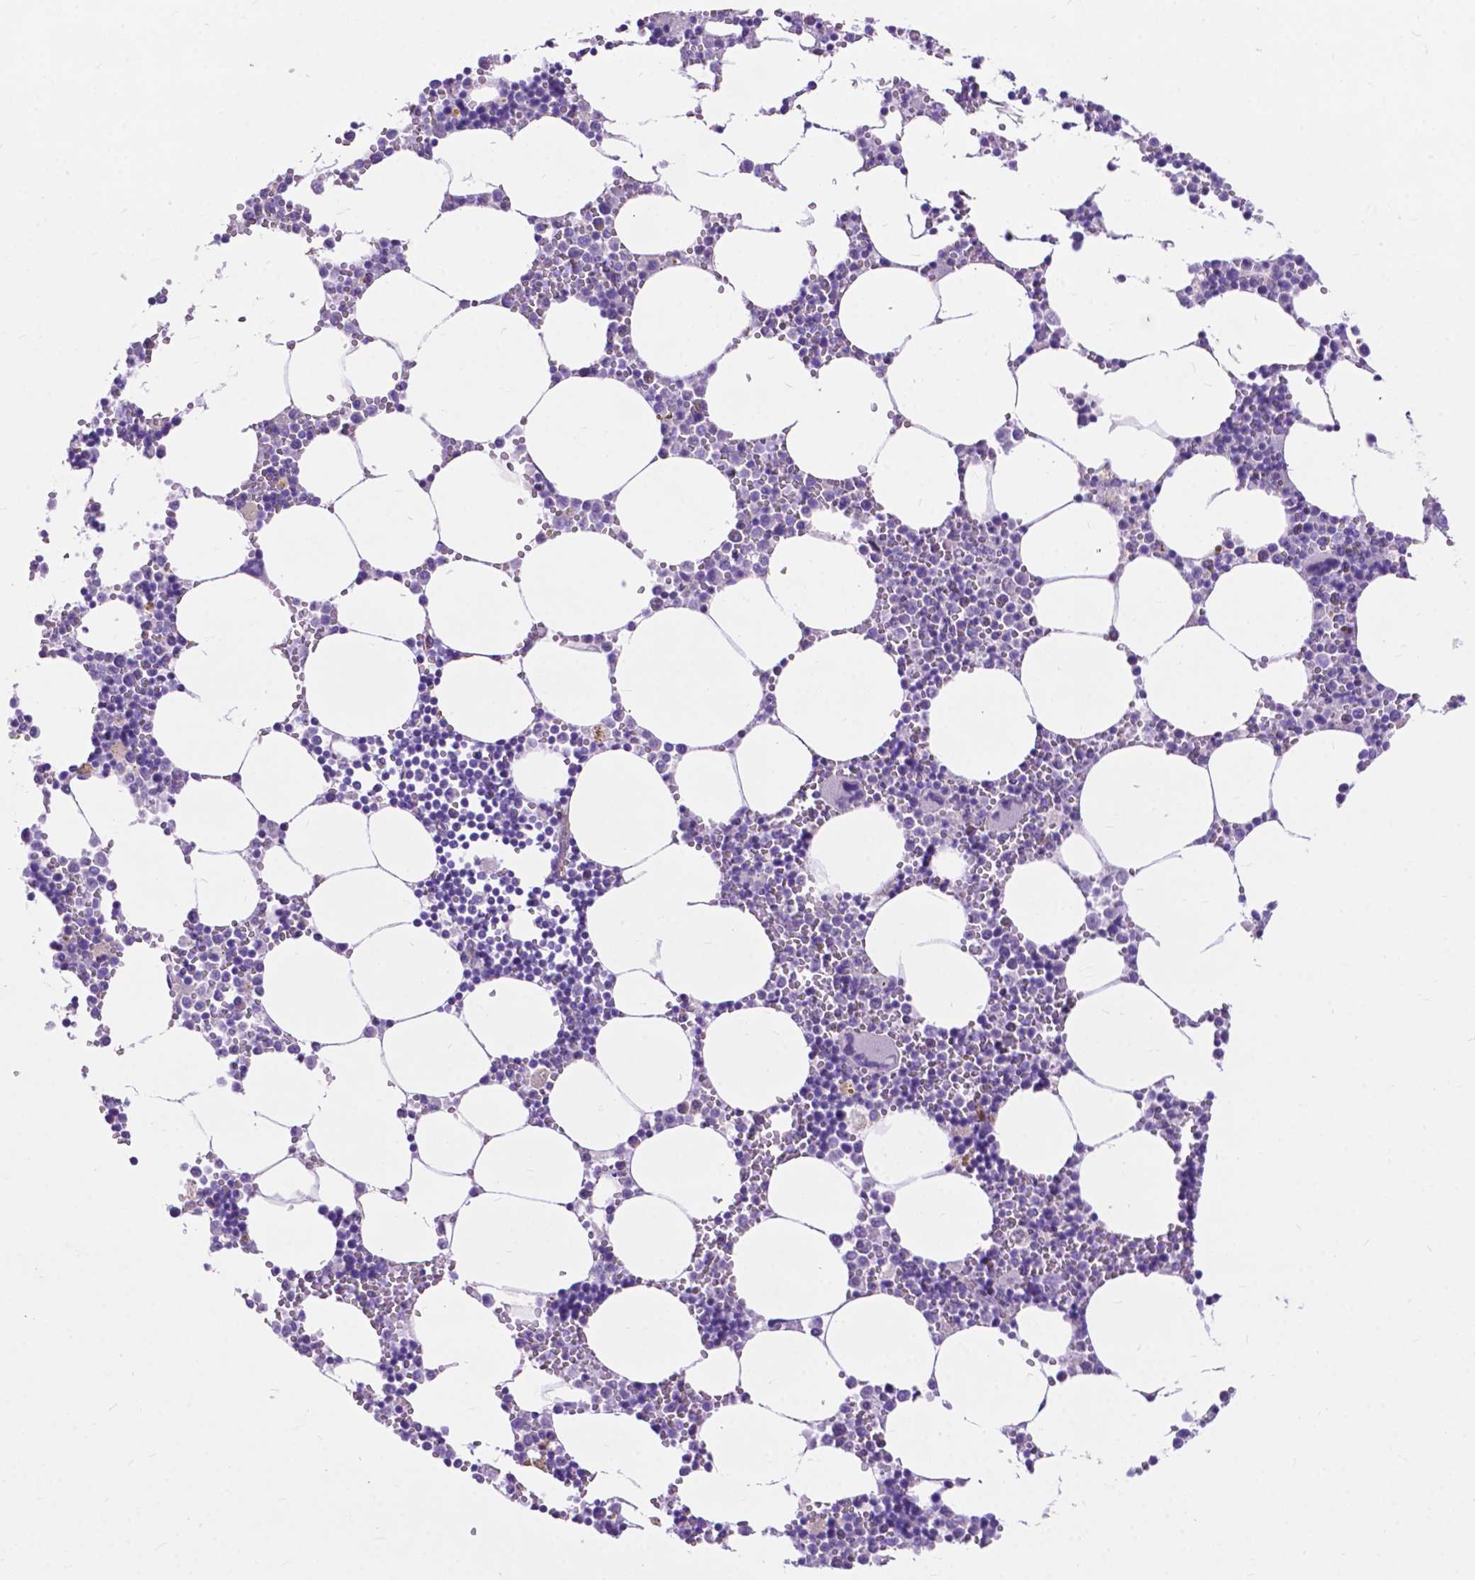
{"staining": {"intensity": "negative", "quantity": "none", "location": "none"}, "tissue": "bone marrow", "cell_type": "Hematopoietic cells", "image_type": "normal", "snomed": [{"axis": "morphology", "description": "Normal tissue, NOS"}, {"axis": "topography", "description": "Bone marrow"}], "caption": "This is an immunohistochemistry histopathology image of unremarkable human bone marrow. There is no staining in hematopoietic cells.", "gene": "PCDHA12", "patient": {"sex": "male", "age": 54}}